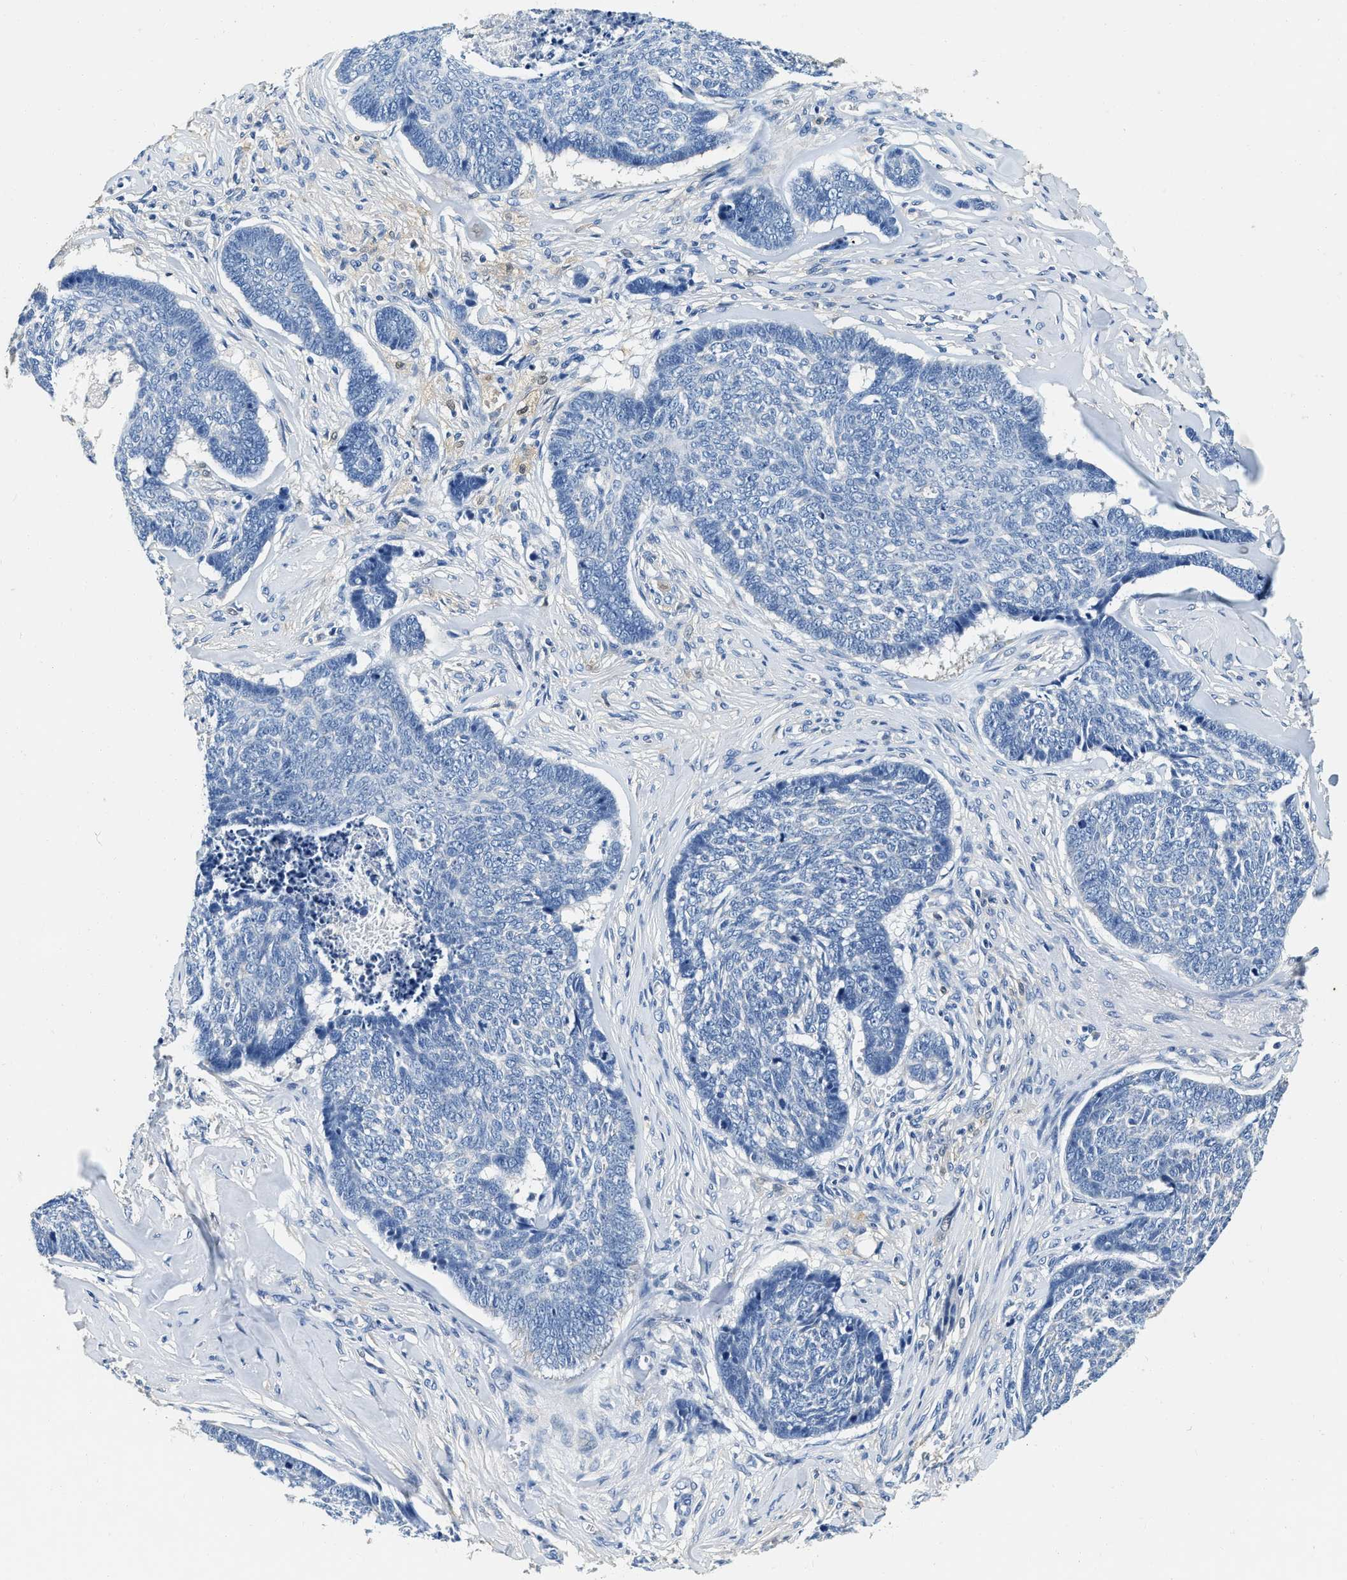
{"staining": {"intensity": "negative", "quantity": "none", "location": "none"}, "tissue": "skin cancer", "cell_type": "Tumor cells", "image_type": "cancer", "snomed": [{"axis": "morphology", "description": "Basal cell carcinoma"}, {"axis": "topography", "description": "Skin"}], "caption": "IHC micrograph of neoplastic tissue: human skin basal cell carcinoma stained with DAB (3,3'-diaminobenzidine) displays no significant protein positivity in tumor cells.", "gene": "EIF2AK2", "patient": {"sex": "male", "age": 84}}